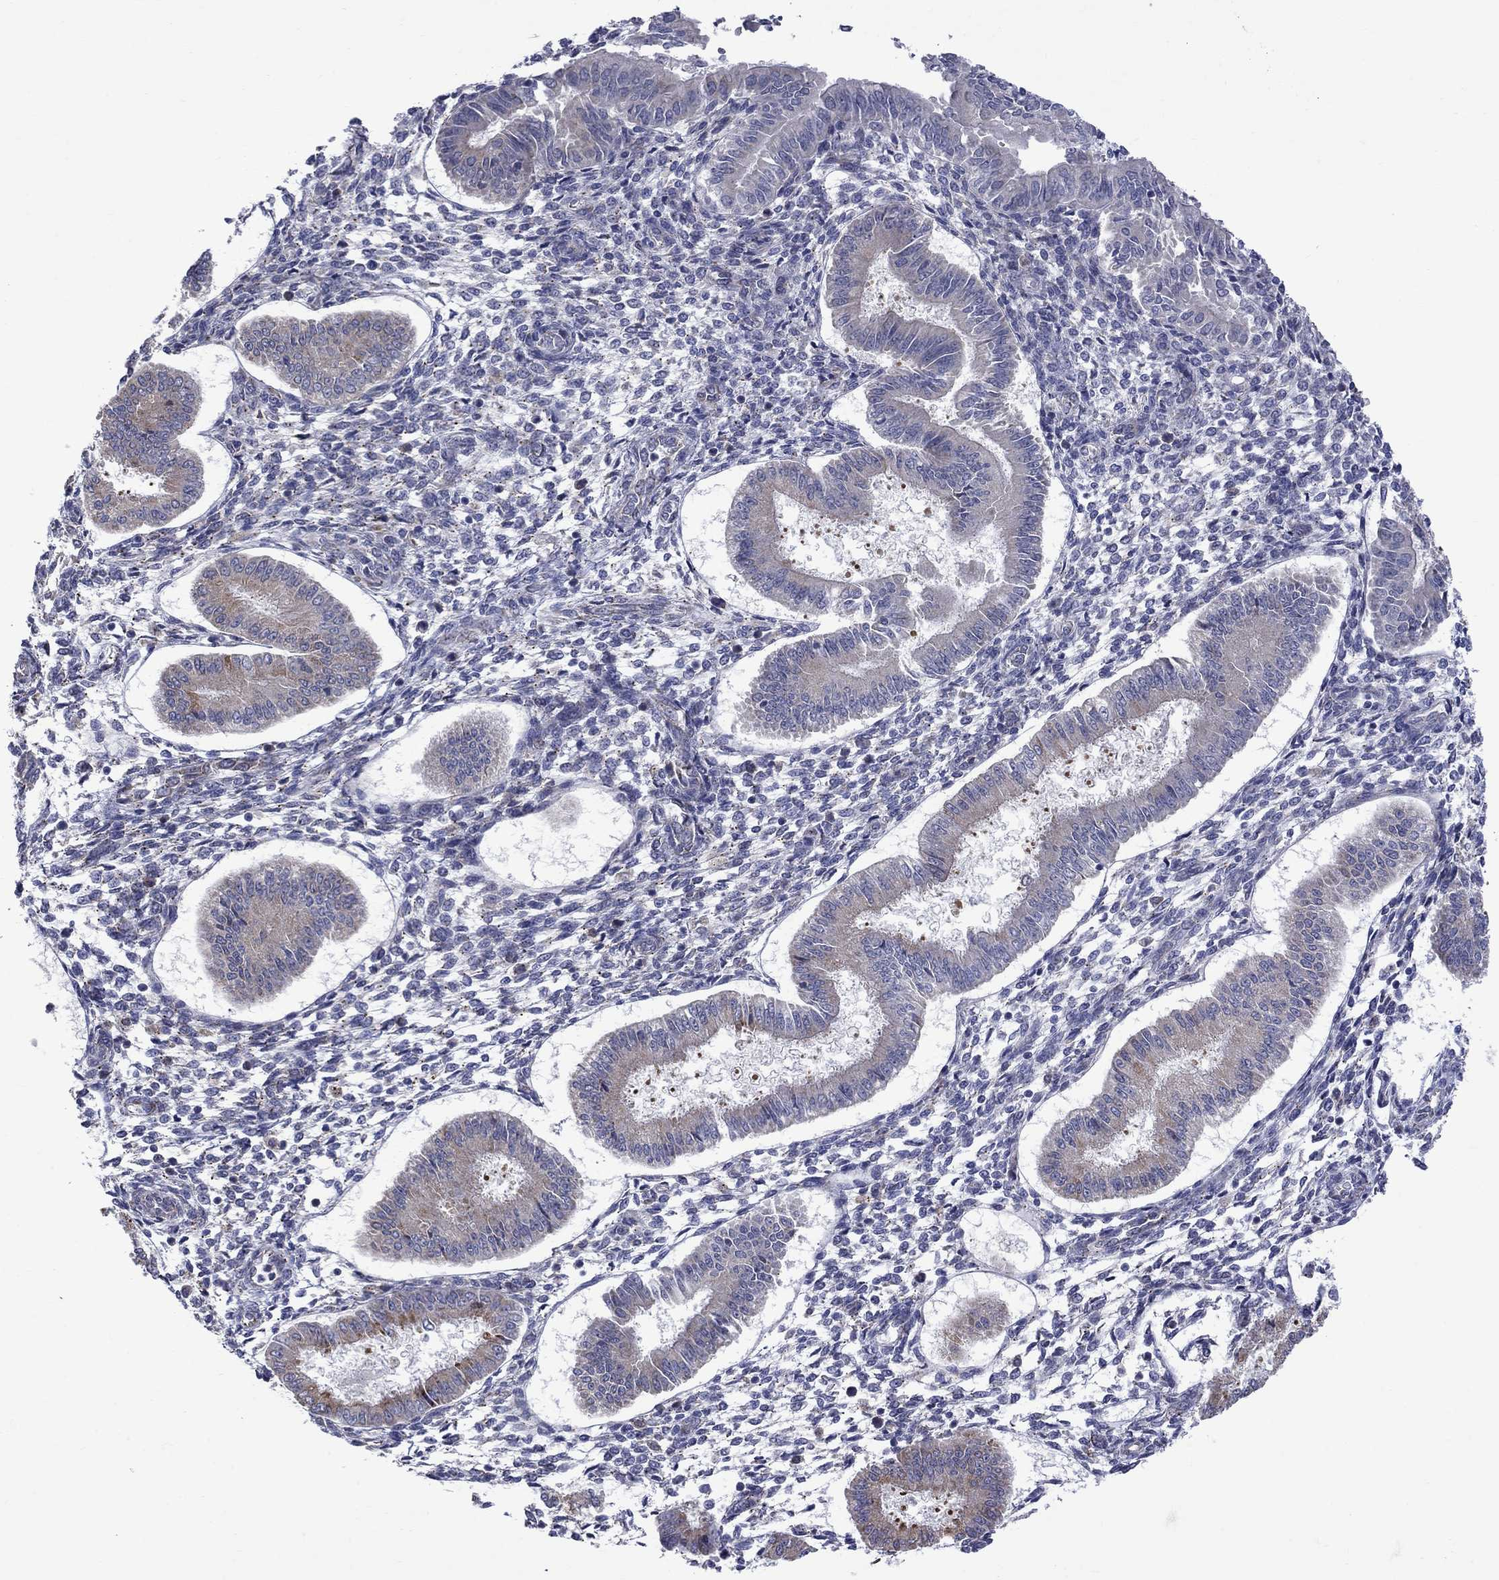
{"staining": {"intensity": "negative", "quantity": "none", "location": "none"}, "tissue": "endometrium", "cell_type": "Cells in endometrial stroma", "image_type": "normal", "snomed": [{"axis": "morphology", "description": "Normal tissue, NOS"}, {"axis": "topography", "description": "Endometrium"}], "caption": "Immunohistochemistry (IHC) micrograph of unremarkable endometrium: human endometrium stained with DAB shows no significant protein expression in cells in endometrial stroma.", "gene": "ASNS", "patient": {"sex": "female", "age": 43}}